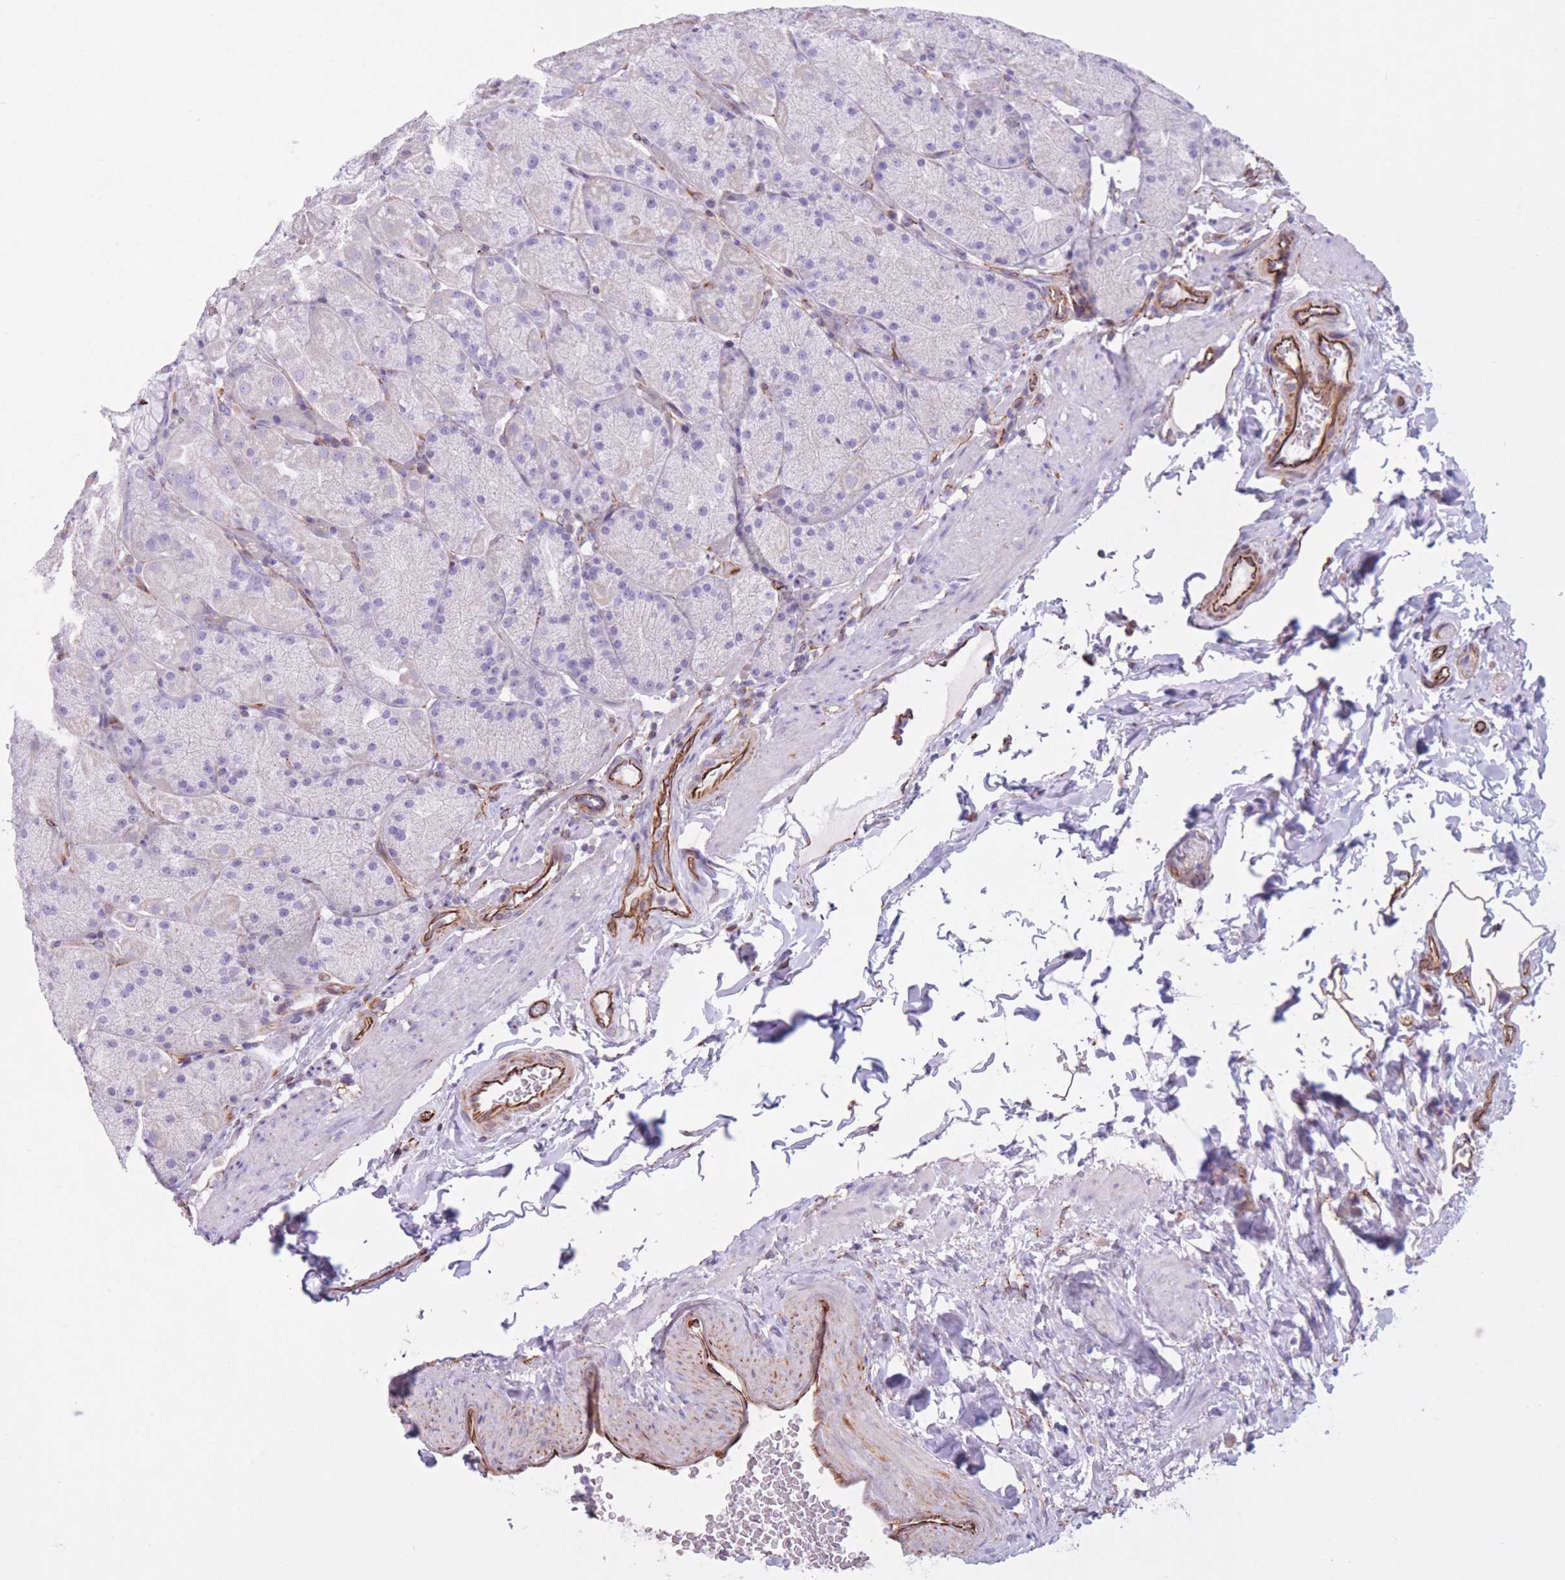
{"staining": {"intensity": "negative", "quantity": "none", "location": "none"}, "tissue": "stomach", "cell_type": "Glandular cells", "image_type": "normal", "snomed": [{"axis": "morphology", "description": "Normal tissue, NOS"}, {"axis": "topography", "description": "Stomach, upper"}, {"axis": "topography", "description": "Stomach, lower"}], "caption": "Immunohistochemical staining of benign stomach displays no significant staining in glandular cells.", "gene": "ATP5MF", "patient": {"sex": "male", "age": 67}}